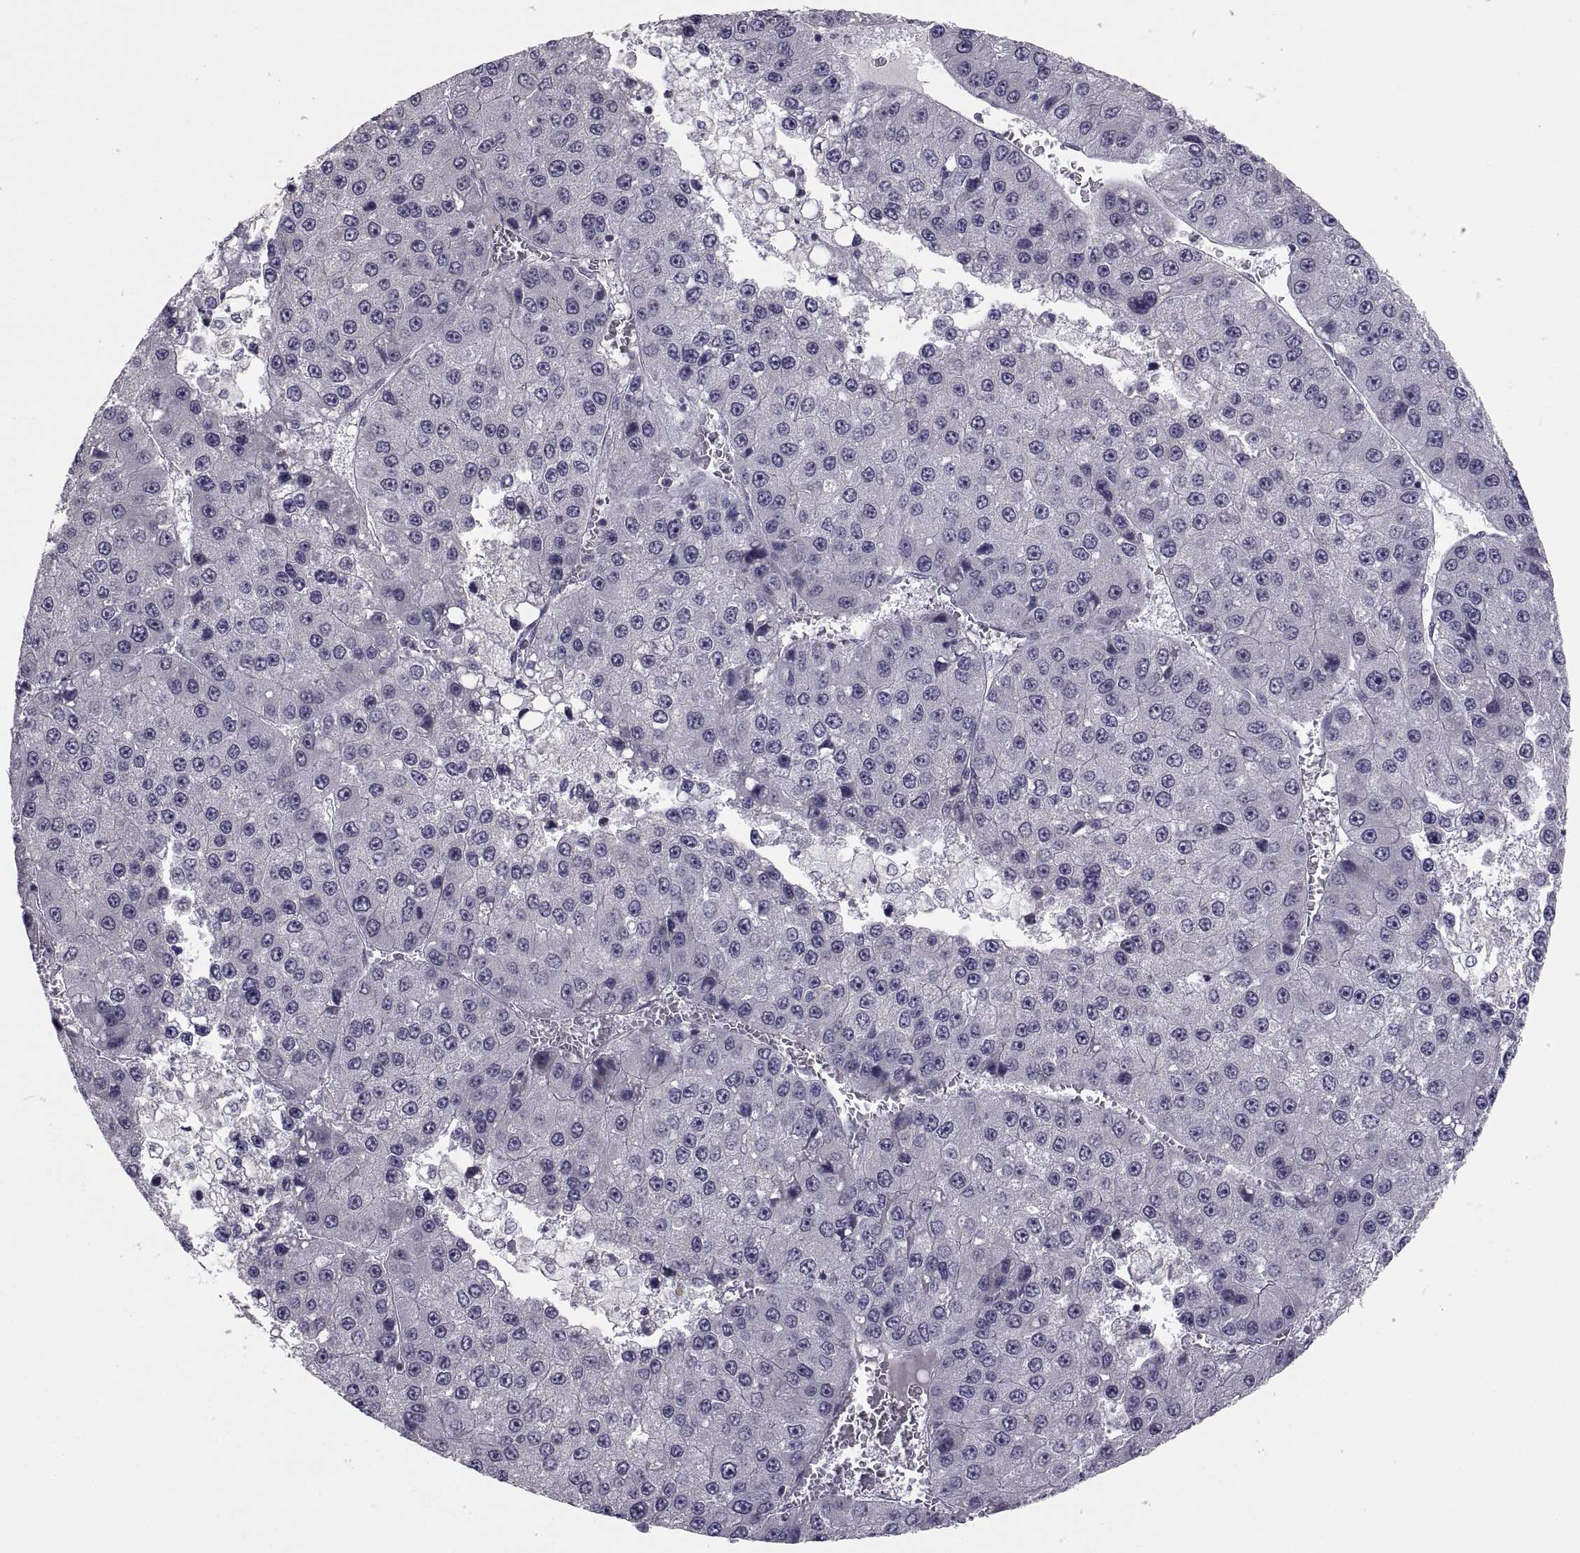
{"staining": {"intensity": "negative", "quantity": "none", "location": "none"}, "tissue": "liver cancer", "cell_type": "Tumor cells", "image_type": "cancer", "snomed": [{"axis": "morphology", "description": "Carcinoma, Hepatocellular, NOS"}, {"axis": "topography", "description": "Liver"}], "caption": "High power microscopy photomicrograph of an IHC micrograph of liver cancer (hepatocellular carcinoma), revealing no significant positivity in tumor cells.", "gene": "NPTX2", "patient": {"sex": "female", "age": 73}}